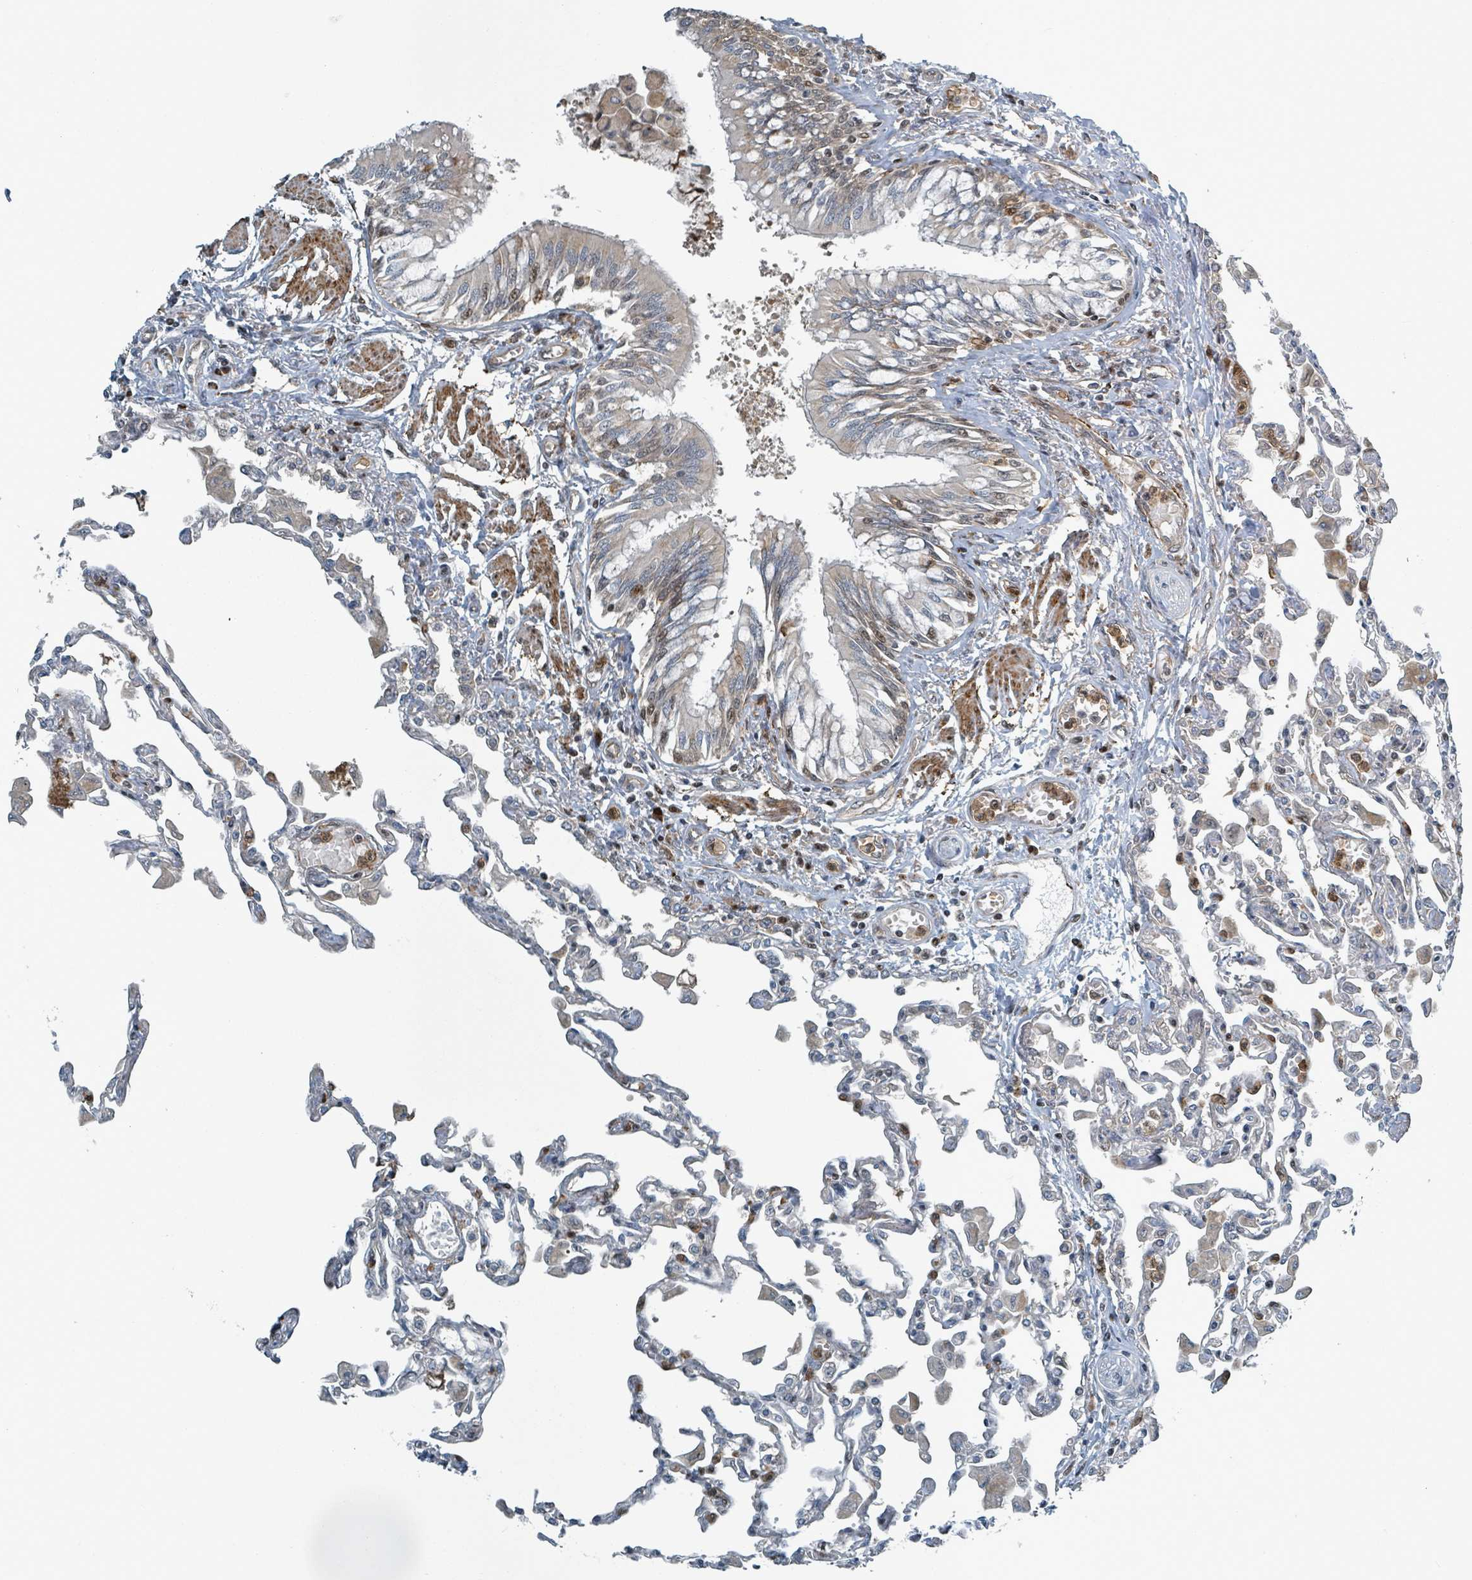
{"staining": {"intensity": "weak", "quantity": "<25%", "location": "cytoplasmic/membranous"}, "tissue": "lung", "cell_type": "Alveolar cells", "image_type": "normal", "snomed": [{"axis": "morphology", "description": "Normal tissue, NOS"}, {"axis": "topography", "description": "Bronchus"}, {"axis": "topography", "description": "Lung"}], "caption": "DAB (3,3'-diaminobenzidine) immunohistochemical staining of unremarkable human lung displays no significant positivity in alveolar cells.", "gene": "RHPN2", "patient": {"sex": "female", "age": 49}}